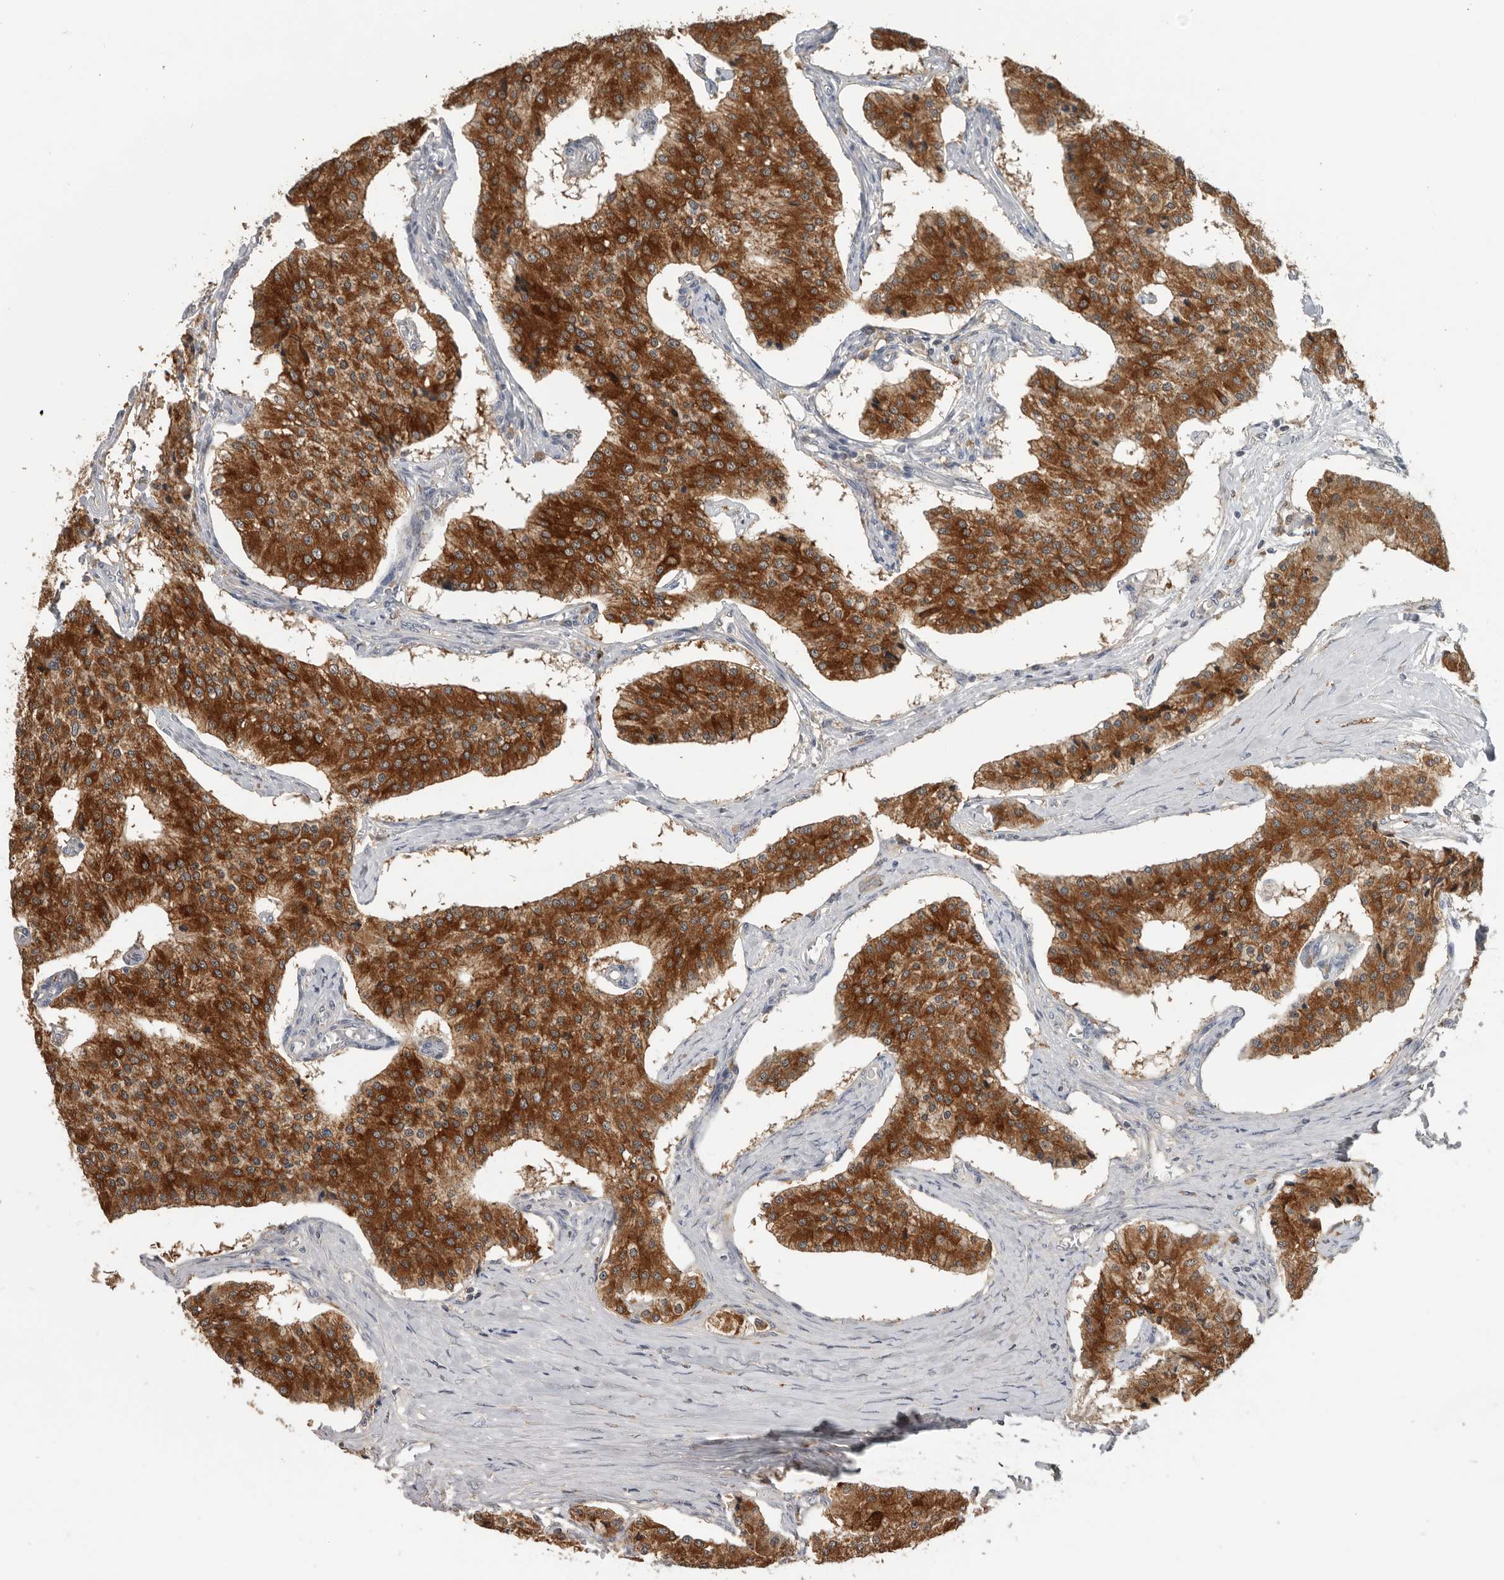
{"staining": {"intensity": "strong", "quantity": ">75%", "location": "cytoplasmic/membranous"}, "tissue": "carcinoid", "cell_type": "Tumor cells", "image_type": "cancer", "snomed": [{"axis": "morphology", "description": "Carcinoid, malignant, NOS"}, {"axis": "topography", "description": "Colon"}], "caption": "Immunohistochemical staining of carcinoid (malignant) reveals strong cytoplasmic/membranous protein staining in approximately >75% of tumor cells.", "gene": "TFRC", "patient": {"sex": "female", "age": 52}}